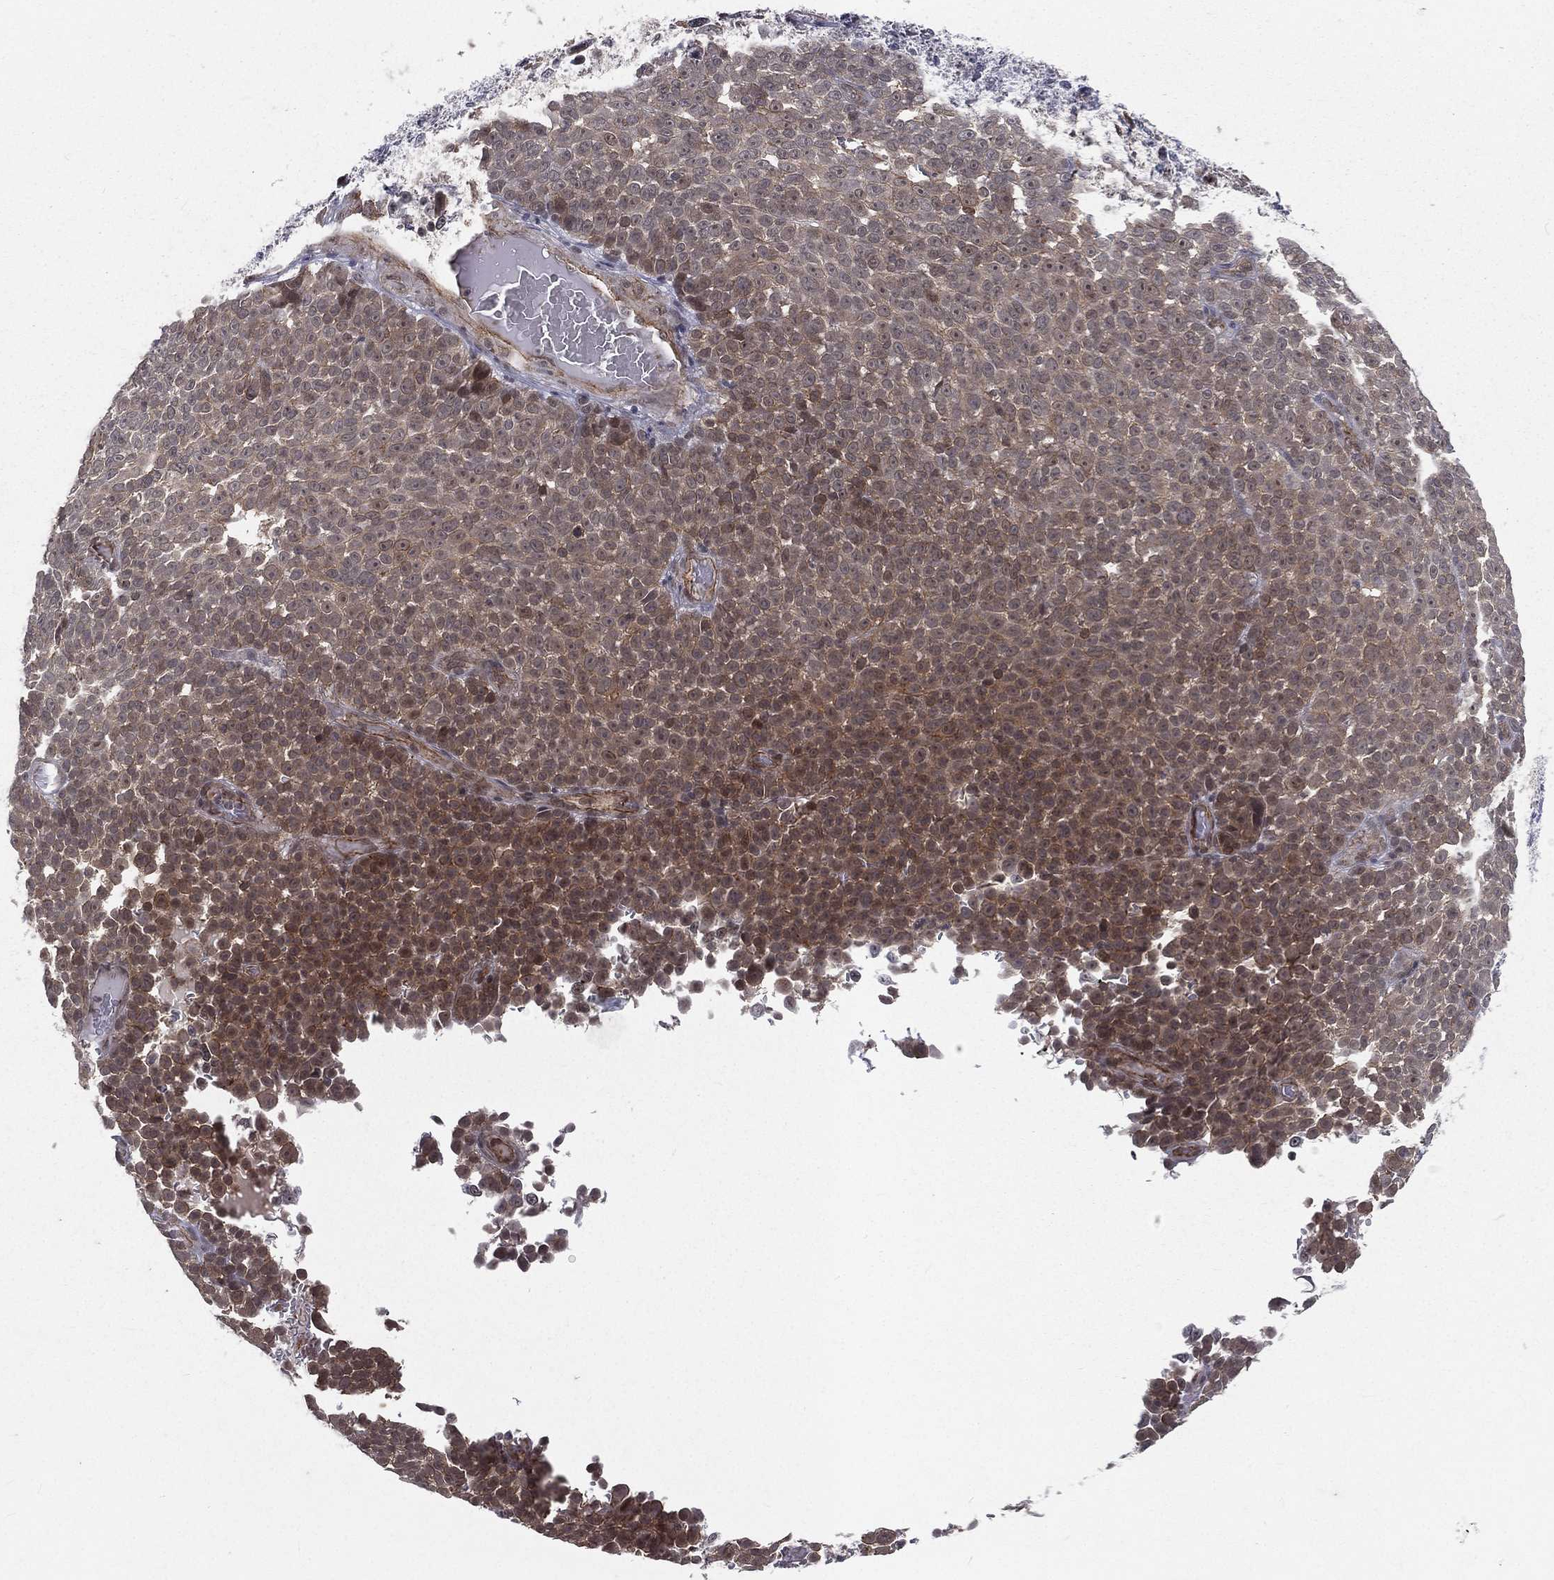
{"staining": {"intensity": "moderate", "quantity": "<25%", "location": "cytoplasmic/membranous"}, "tissue": "melanoma", "cell_type": "Tumor cells", "image_type": "cancer", "snomed": [{"axis": "morphology", "description": "Malignant melanoma, NOS"}, {"axis": "topography", "description": "Skin"}], "caption": "Tumor cells display moderate cytoplasmic/membranous positivity in approximately <25% of cells in melanoma. Using DAB (brown) and hematoxylin (blue) stains, captured at high magnification using brightfield microscopy.", "gene": "MORC2", "patient": {"sex": "female", "age": 95}}